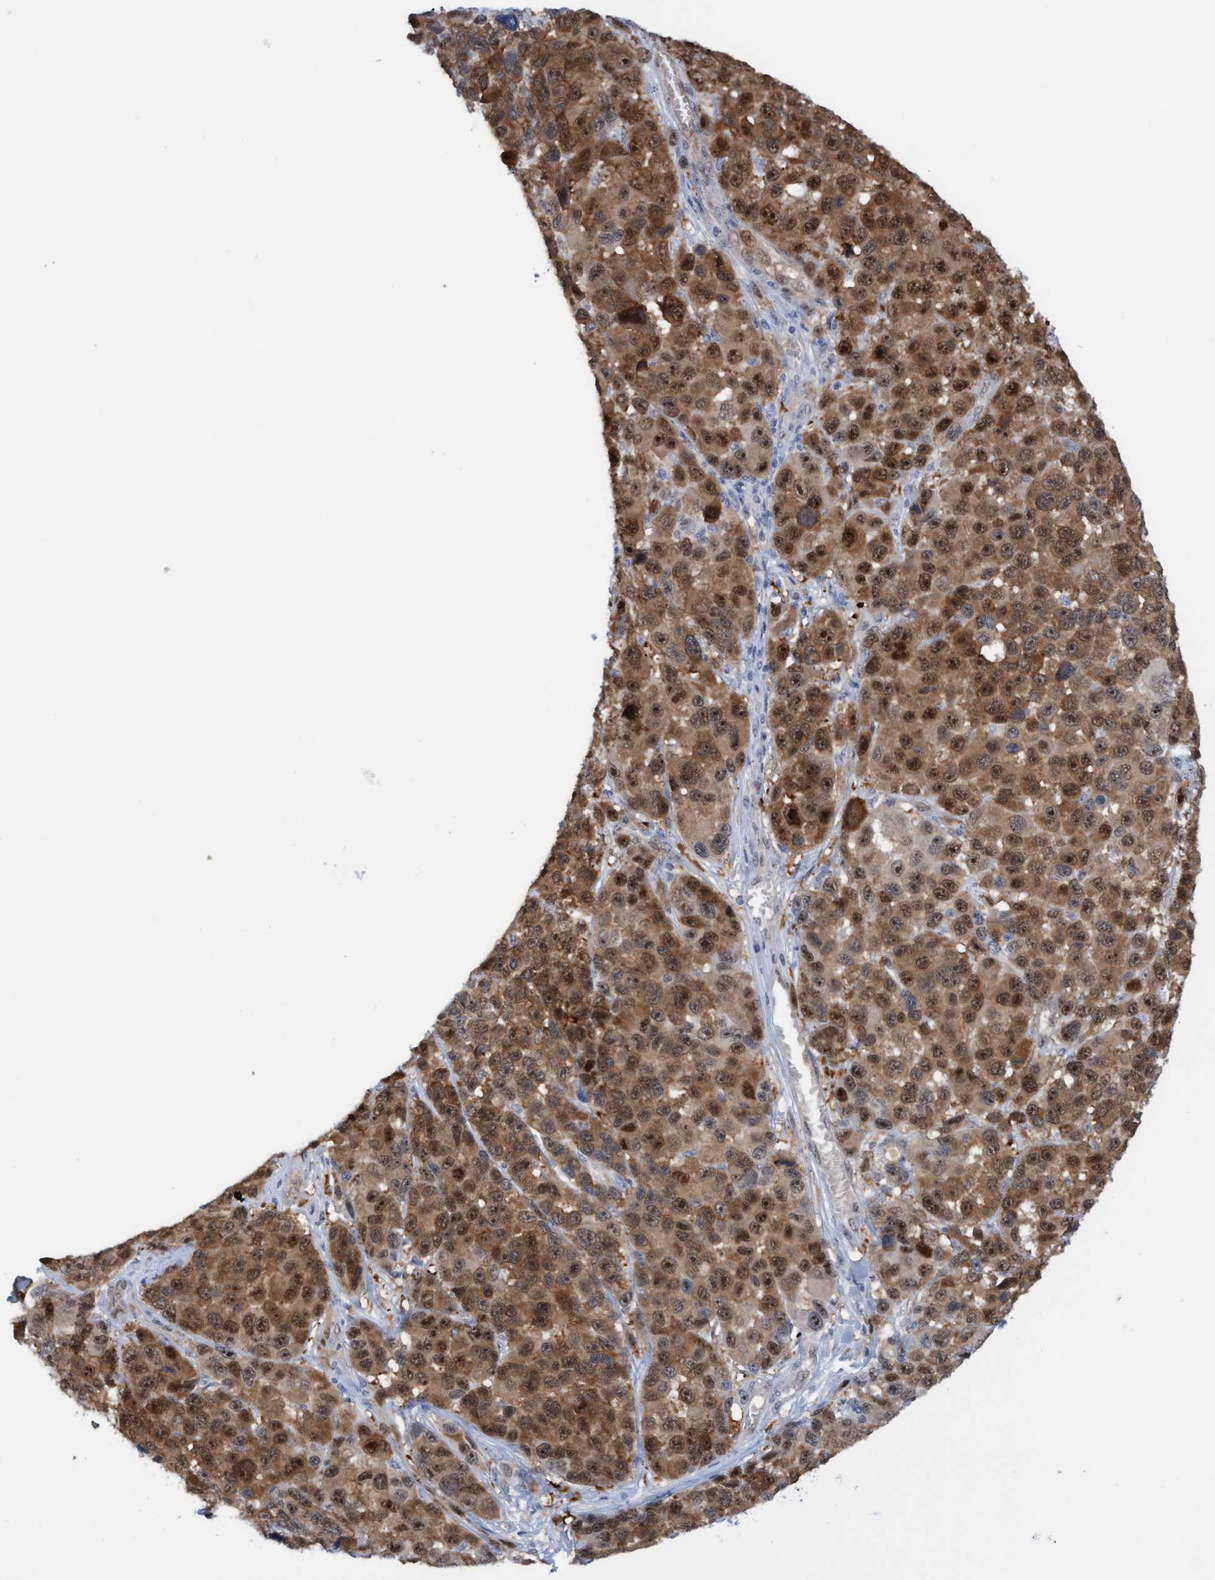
{"staining": {"intensity": "strong", "quantity": ">75%", "location": "cytoplasmic/membranous,nuclear"}, "tissue": "melanoma", "cell_type": "Tumor cells", "image_type": "cancer", "snomed": [{"axis": "morphology", "description": "Malignant melanoma, NOS"}, {"axis": "topography", "description": "Skin"}], "caption": "Strong cytoplasmic/membranous and nuclear positivity for a protein is identified in approximately >75% of tumor cells of melanoma using immunohistochemistry (IHC).", "gene": "PINX1", "patient": {"sex": "male", "age": 53}}